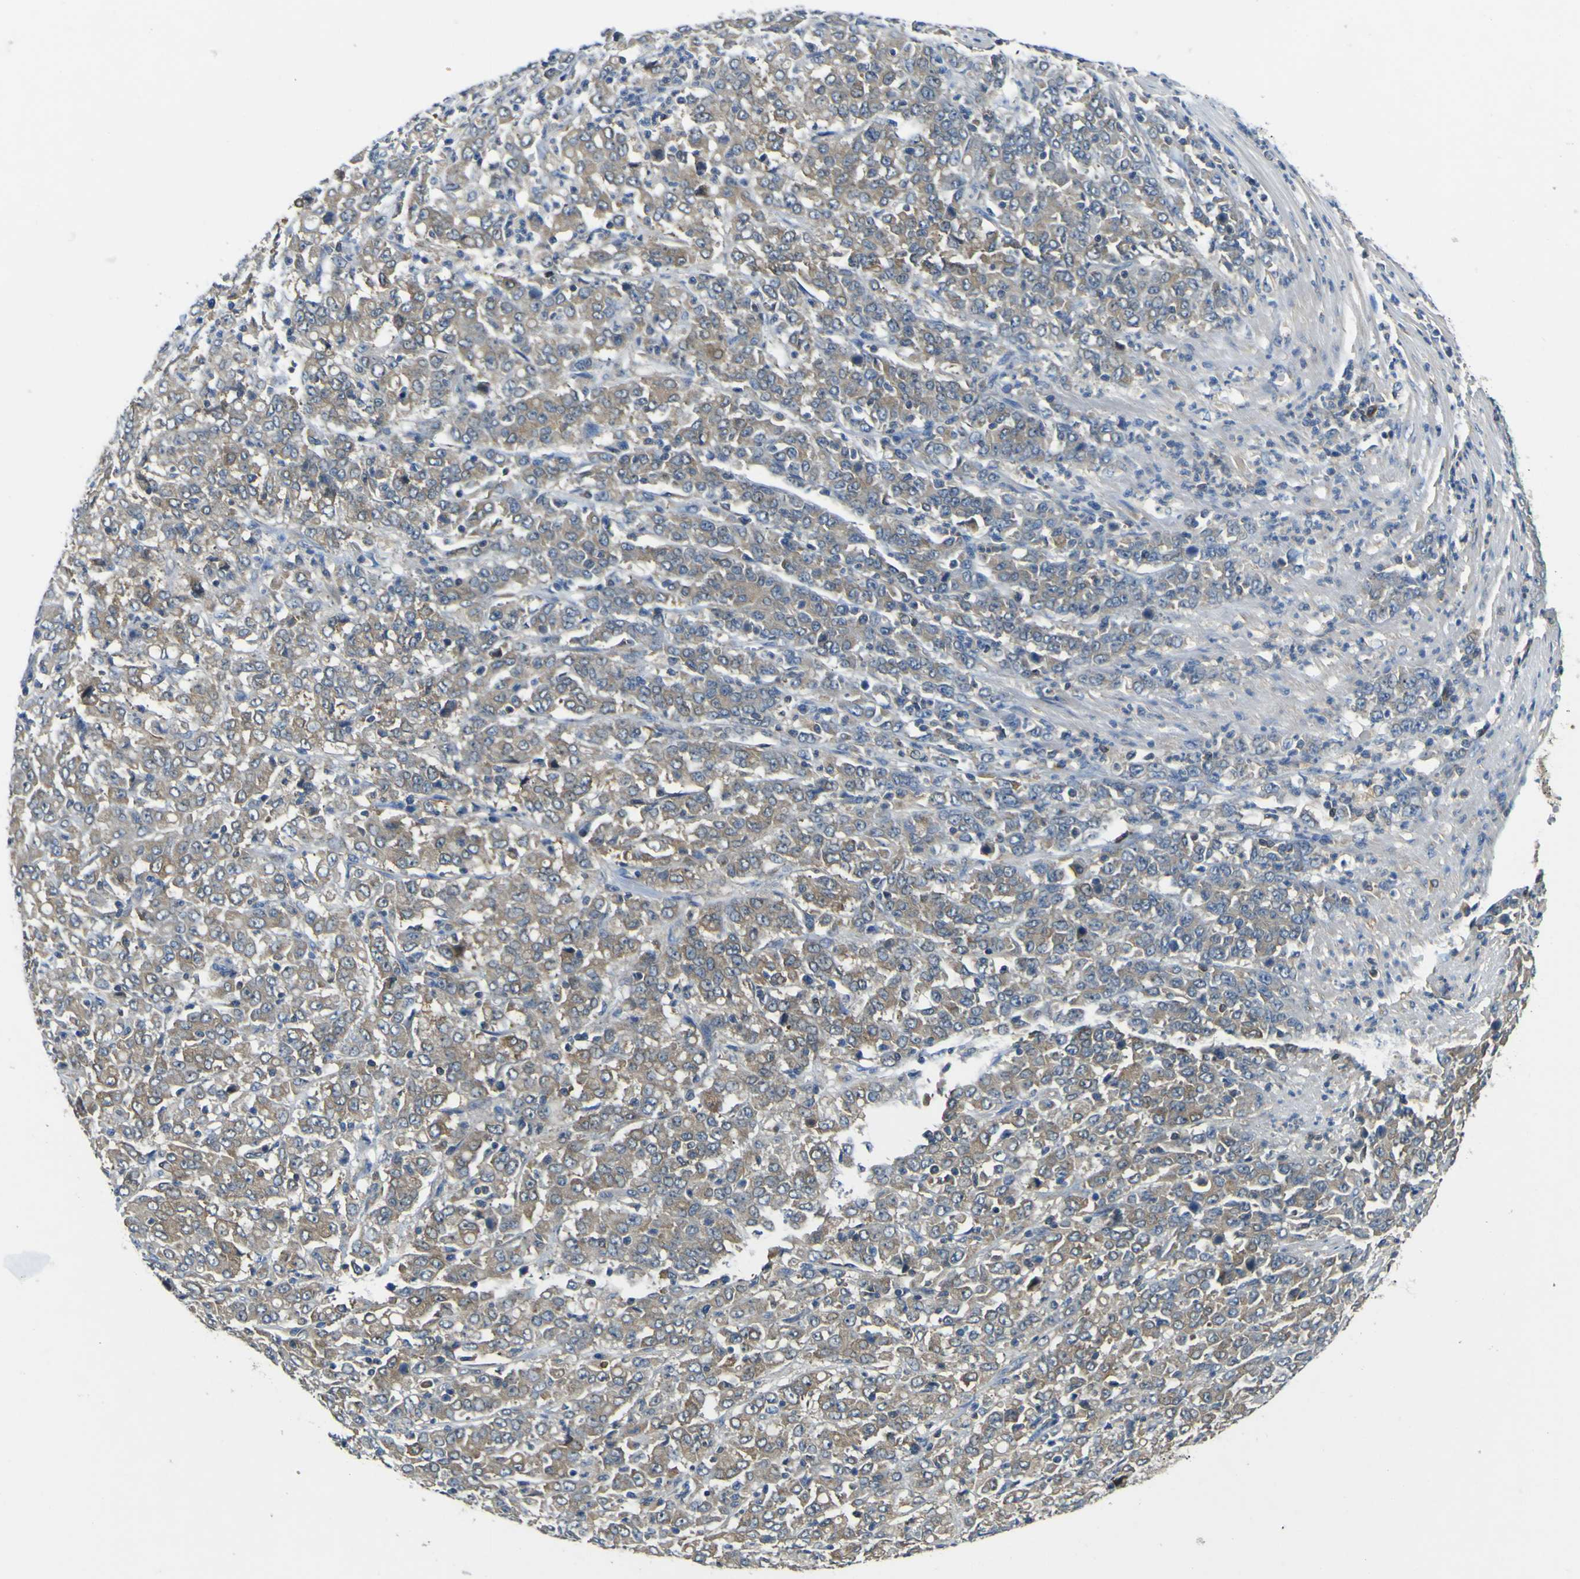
{"staining": {"intensity": "moderate", "quantity": ">75%", "location": "cytoplasmic/membranous"}, "tissue": "stomach cancer", "cell_type": "Tumor cells", "image_type": "cancer", "snomed": [{"axis": "morphology", "description": "Adenocarcinoma, NOS"}, {"axis": "topography", "description": "Stomach, lower"}], "caption": "High-power microscopy captured an immunohistochemistry image of stomach adenocarcinoma, revealing moderate cytoplasmic/membranous expression in about >75% of tumor cells. The protein of interest is shown in brown color, while the nuclei are stained blue.", "gene": "EML2", "patient": {"sex": "female", "age": 71}}